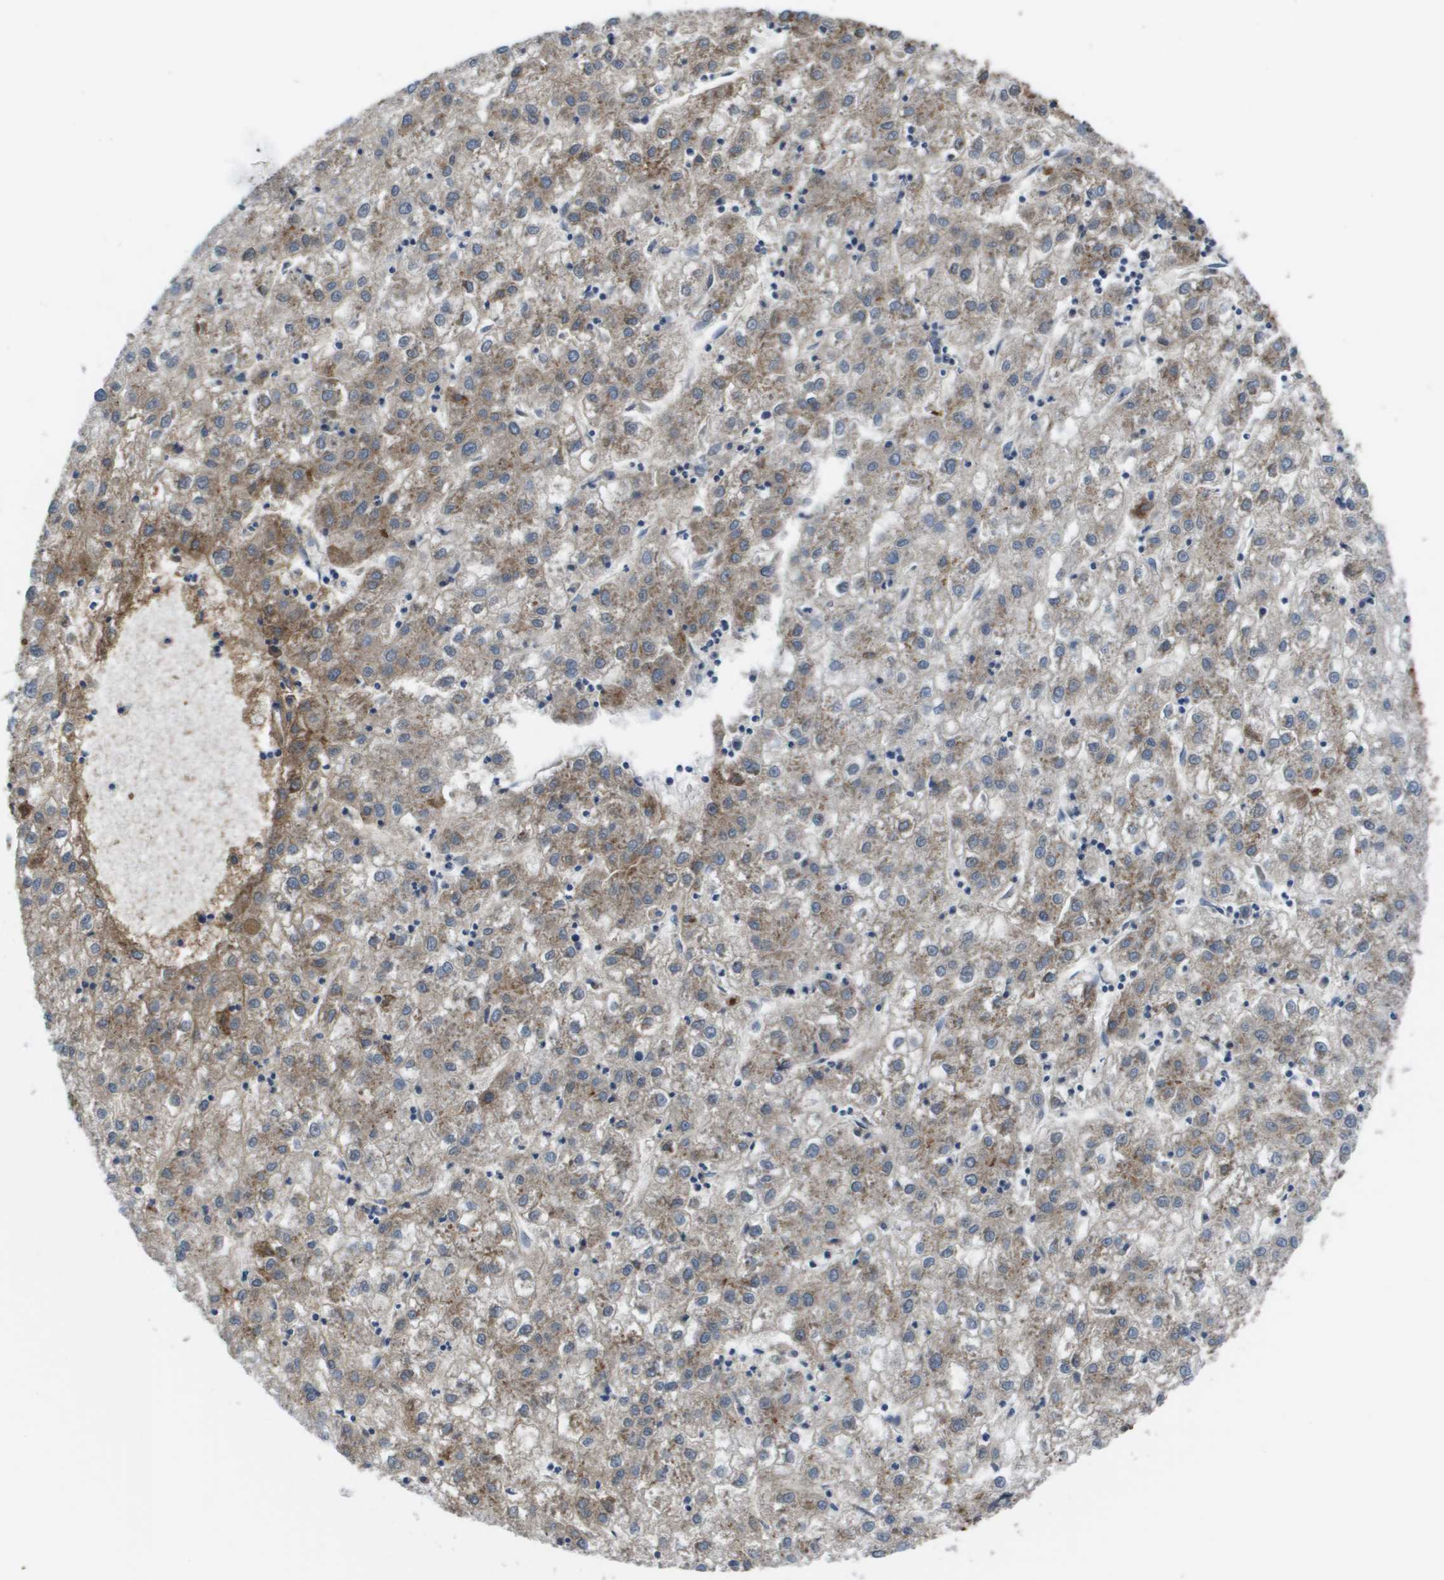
{"staining": {"intensity": "weak", "quantity": ">75%", "location": "cytoplasmic/membranous"}, "tissue": "liver cancer", "cell_type": "Tumor cells", "image_type": "cancer", "snomed": [{"axis": "morphology", "description": "Carcinoma, Hepatocellular, NOS"}, {"axis": "topography", "description": "Liver"}], "caption": "Protein staining by immunohistochemistry (IHC) demonstrates weak cytoplasmic/membranous positivity in about >75% of tumor cells in hepatocellular carcinoma (liver).", "gene": "VTN", "patient": {"sex": "male", "age": 72}}